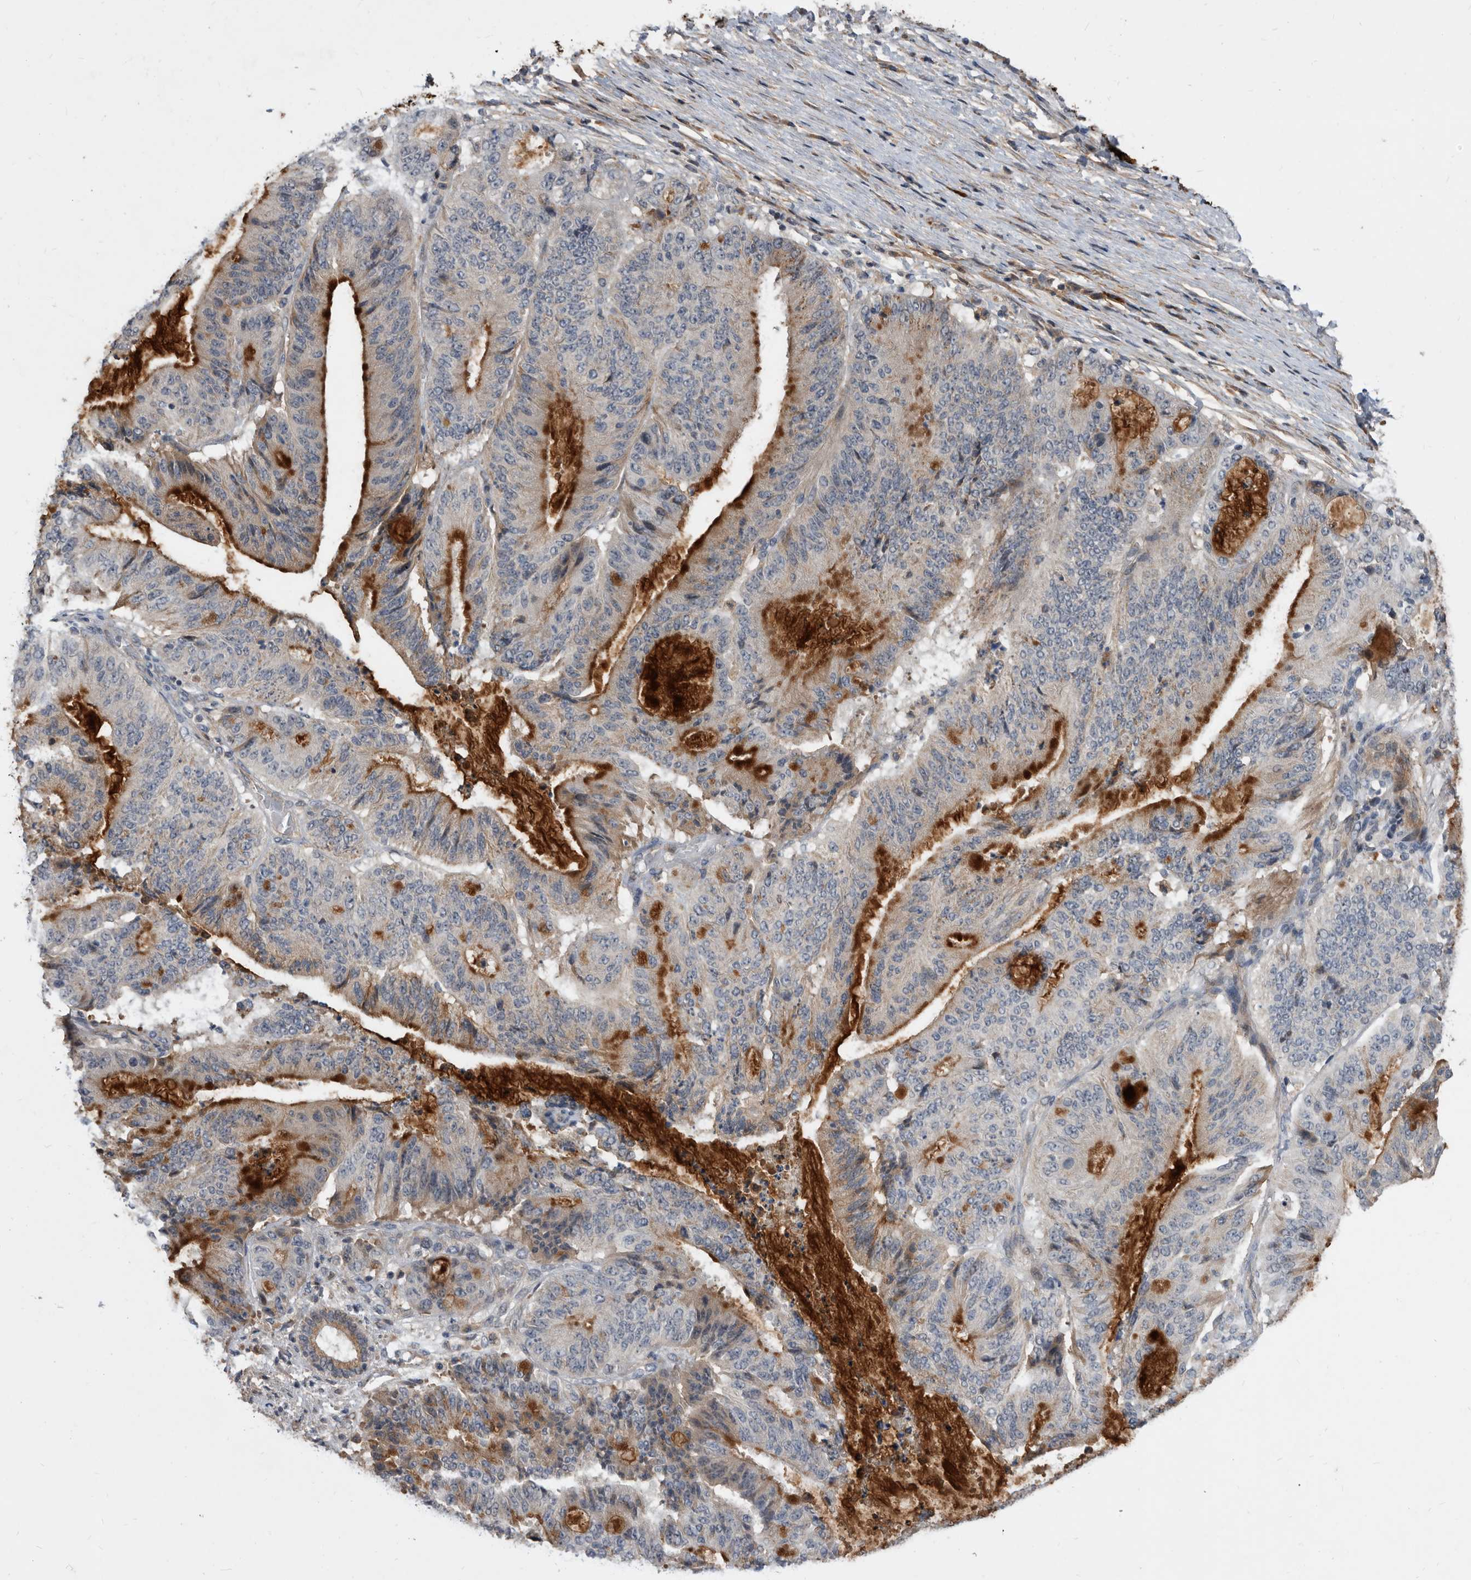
{"staining": {"intensity": "strong", "quantity": "25%-75%", "location": "cytoplasmic/membranous"}, "tissue": "liver cancer", "cell_type": "Tumor cells", "image_type": "cancer", "snomed": [{"axis": "morphology", "description": "Normal tissue, NOS"}, {"axis": "morphology", "description": "Cholangiocarcinoma"}, {"axis": "topography", "description": "Liver"}, {"axis": "topography", "description": "Peripheral nerve tissue"}], "caption": "Immunohistochemistry (DAB (3,3'-diaminobenzidine)) staining of human liver cancer (cholangiocarcinoma) demonstrates strong cytoplasmic/membranous protein staining in about 25%-75% of tumor cells. Immunohistochemistry (ihc) stains the protein in brown and the nuclei are stained blue.", "gene": "PI15", "patient": {"sex": "female", "age": 73}}